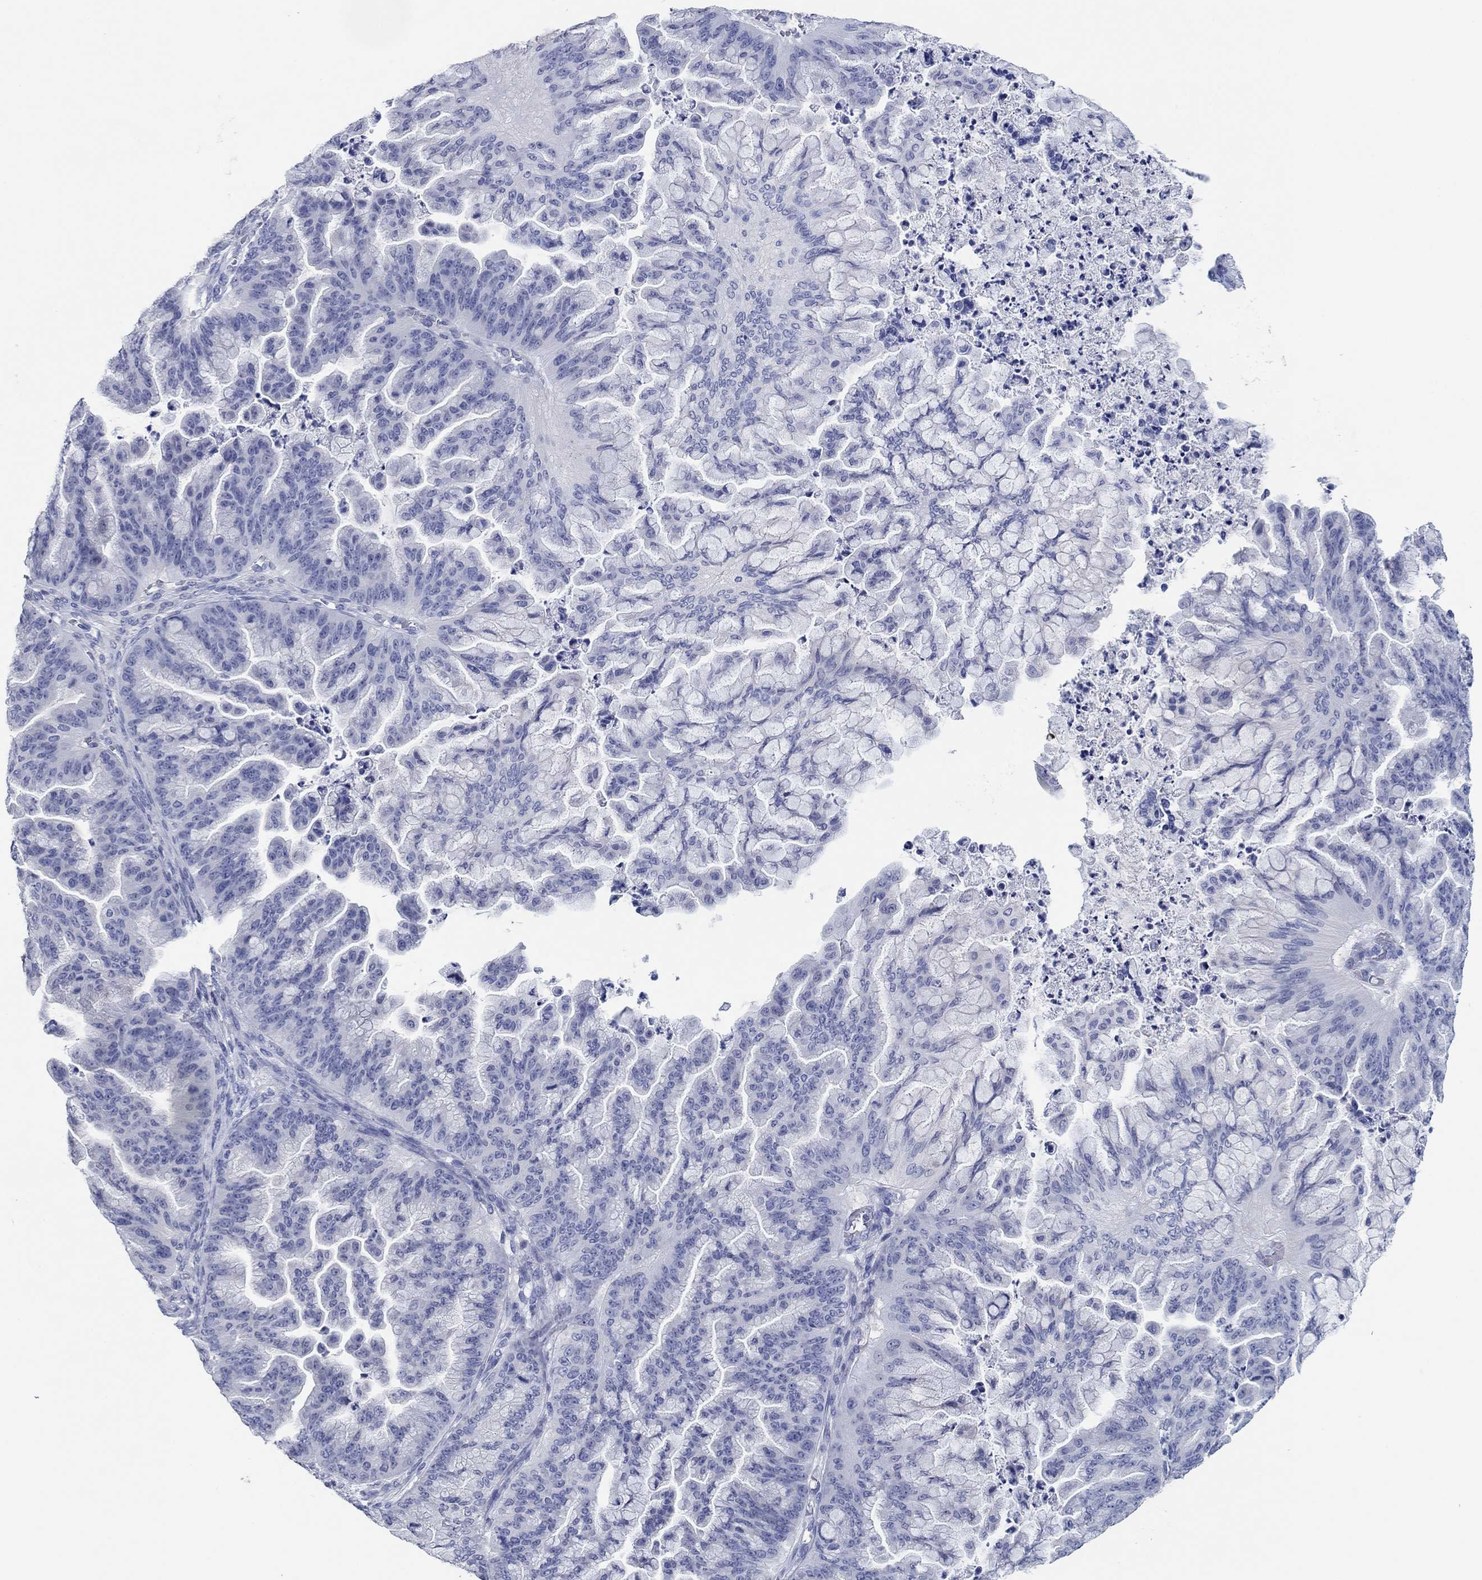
{"staining": {"intensity": "negative", "quantity": "none", "location": "none"}, "tissue": "ovarian cancer", "cell_type": "Tumor cells", "image_type": "cancer", "snomed": [{"axis": "morphology", "description": "Cystadenocarcinoma, mucinous, NOS"}, {"axis": "topography", "description": "Ovary"}], "caption": "Photomicrograph shows no significant protein expression in tumor cells of ovarian cancer.", "gene": "POU5F1", "patient": {"sex": "female", "age": 67}}